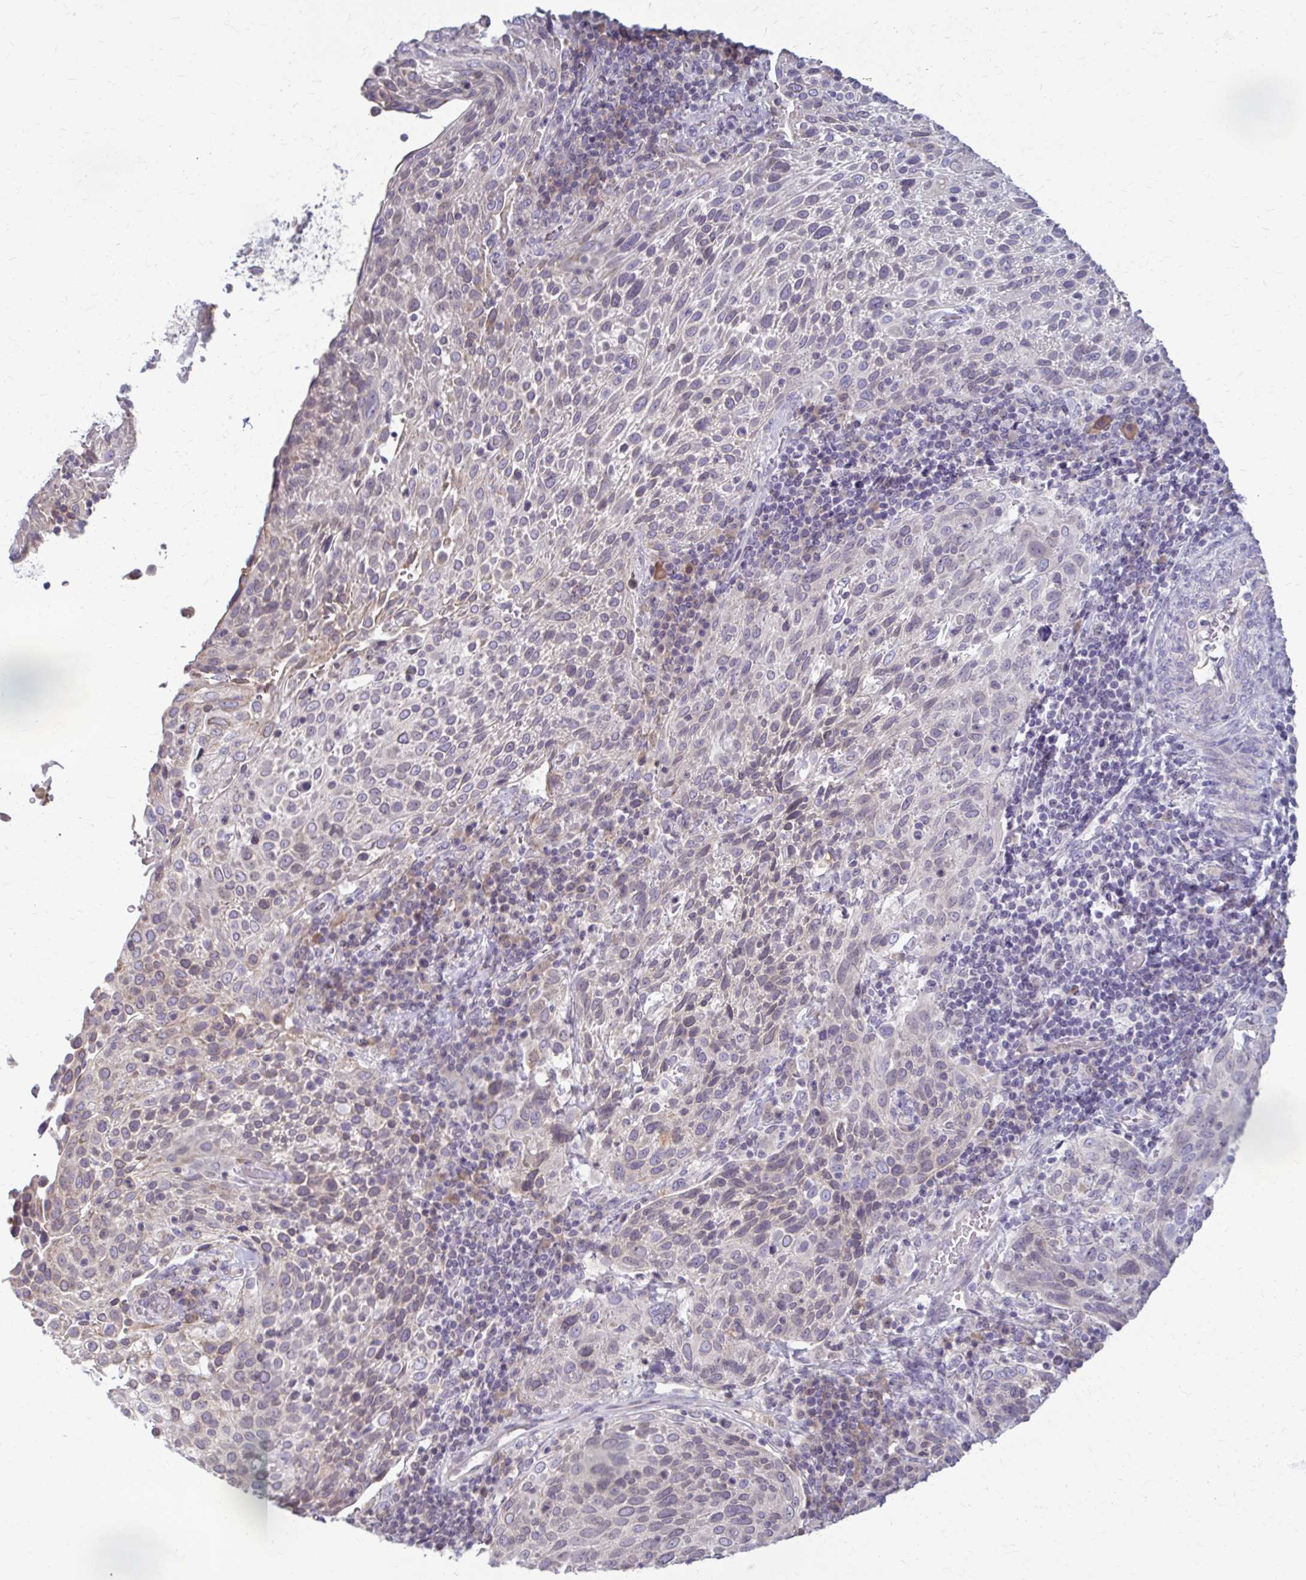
{"staining": {"intensity": "negative", "quantity": "none", "location": "none"}, "tissue": "cervical cancer", "cell_type": "Tumor cells", "image_type": "cancer", "snomed": [{"axis": "morphology", "description": "Squamous cell carcinoma, NOS"}, {"axis": "topography", "description": "Cervix"}], "caption": "This is a micrograph of immunohistochemistry (IHC) staining of cervical cancer, which shows no positivity in tumor cells.", "gene": "MCRIP2", "patient": {"sex": "female", "age": 61}}